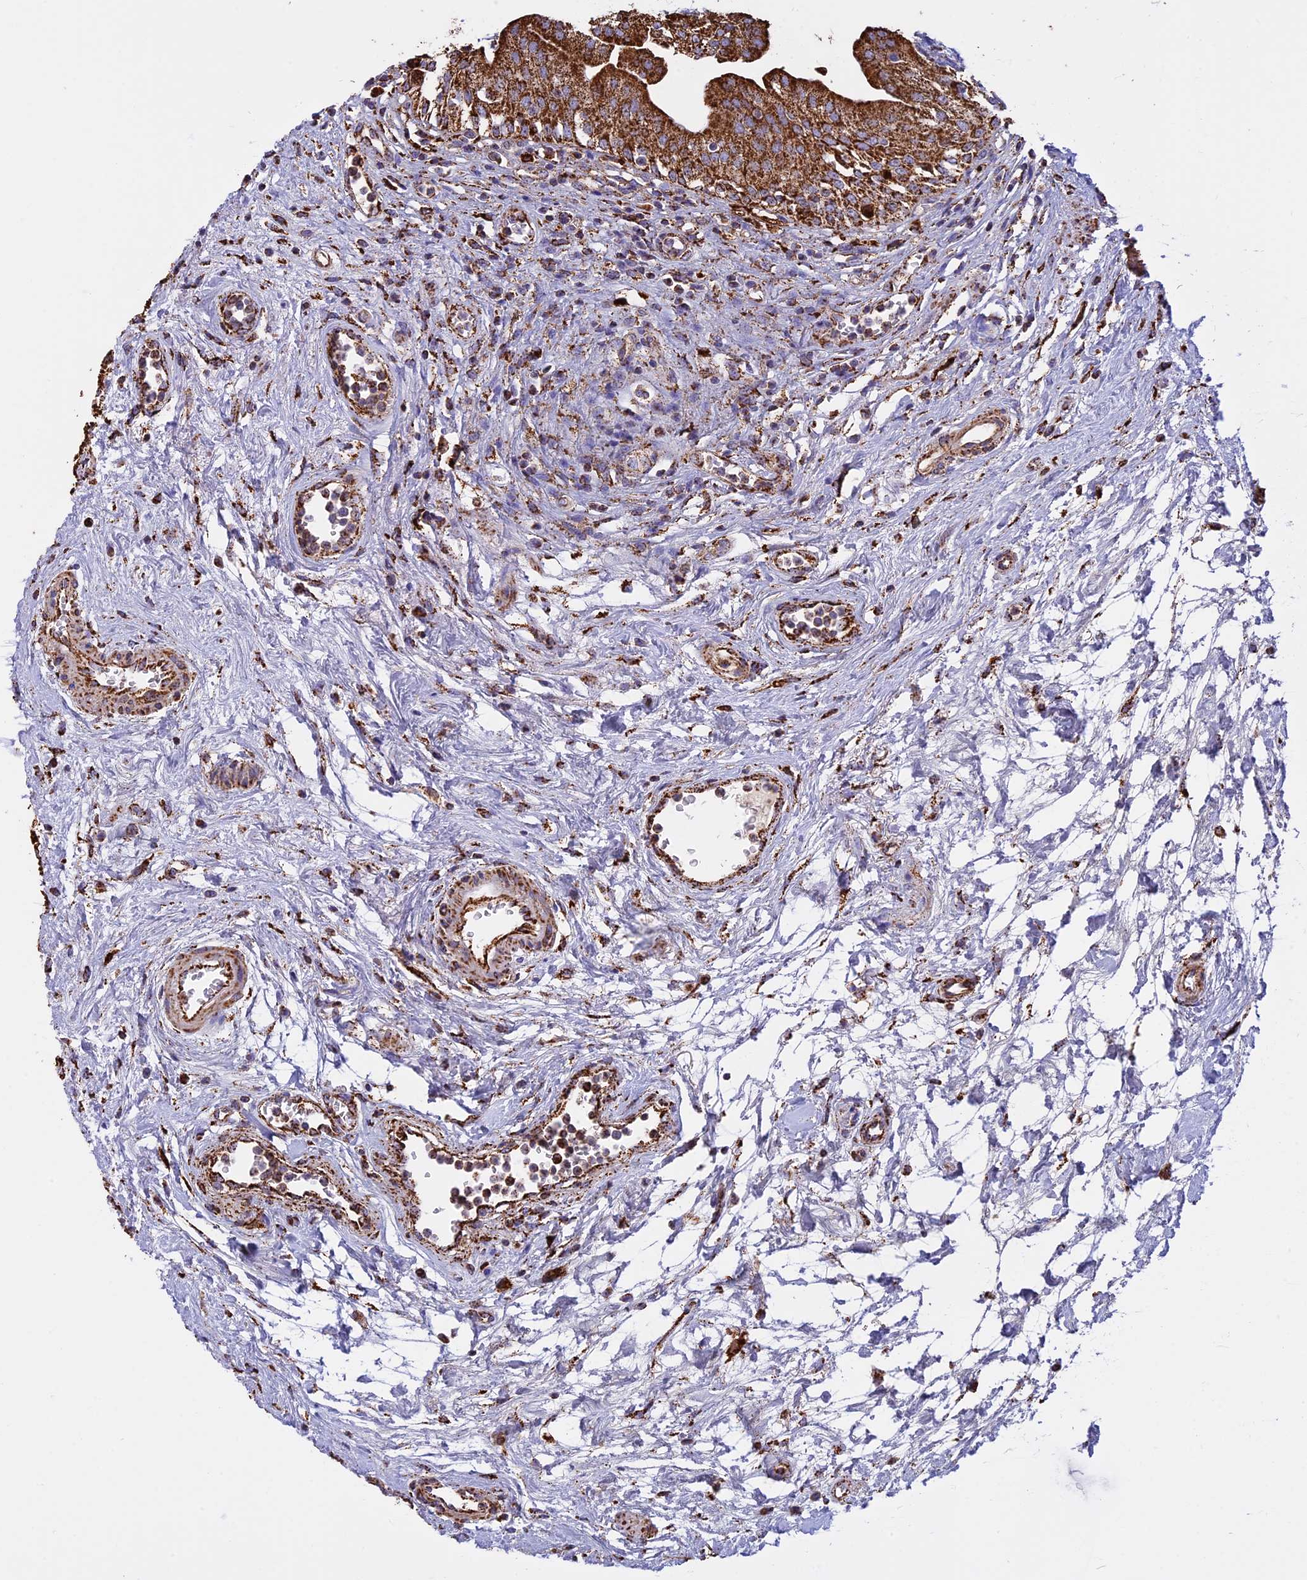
{"staining": {"intensity": "strong", "quantity": "25%-75%", "location": "cytoplasmic/membranous"}, "tissue": "urinary bladder", "cell_type": "Urothelial cells", "image_type": "normal", "snomed": [{"axis": "morphology", "description": "Normal tissue, NOS"}, {"axis": "morphology", "description": "Inflammation, NOS"}, {"axis": "topography", "description": "Urinary bladder"}], "caption": "IHC image of unremarkable urinary bladder: urinary bladder stained using immunohistochemistry exhibits high levels of strong protein expression localized specifically in the cytoplasmic/membranous of urothelial cells, appearing as a cytoplasmic/membranous brown color.", "gene": "KCNG1", "patient": {"sex": "male", "age": 63}}